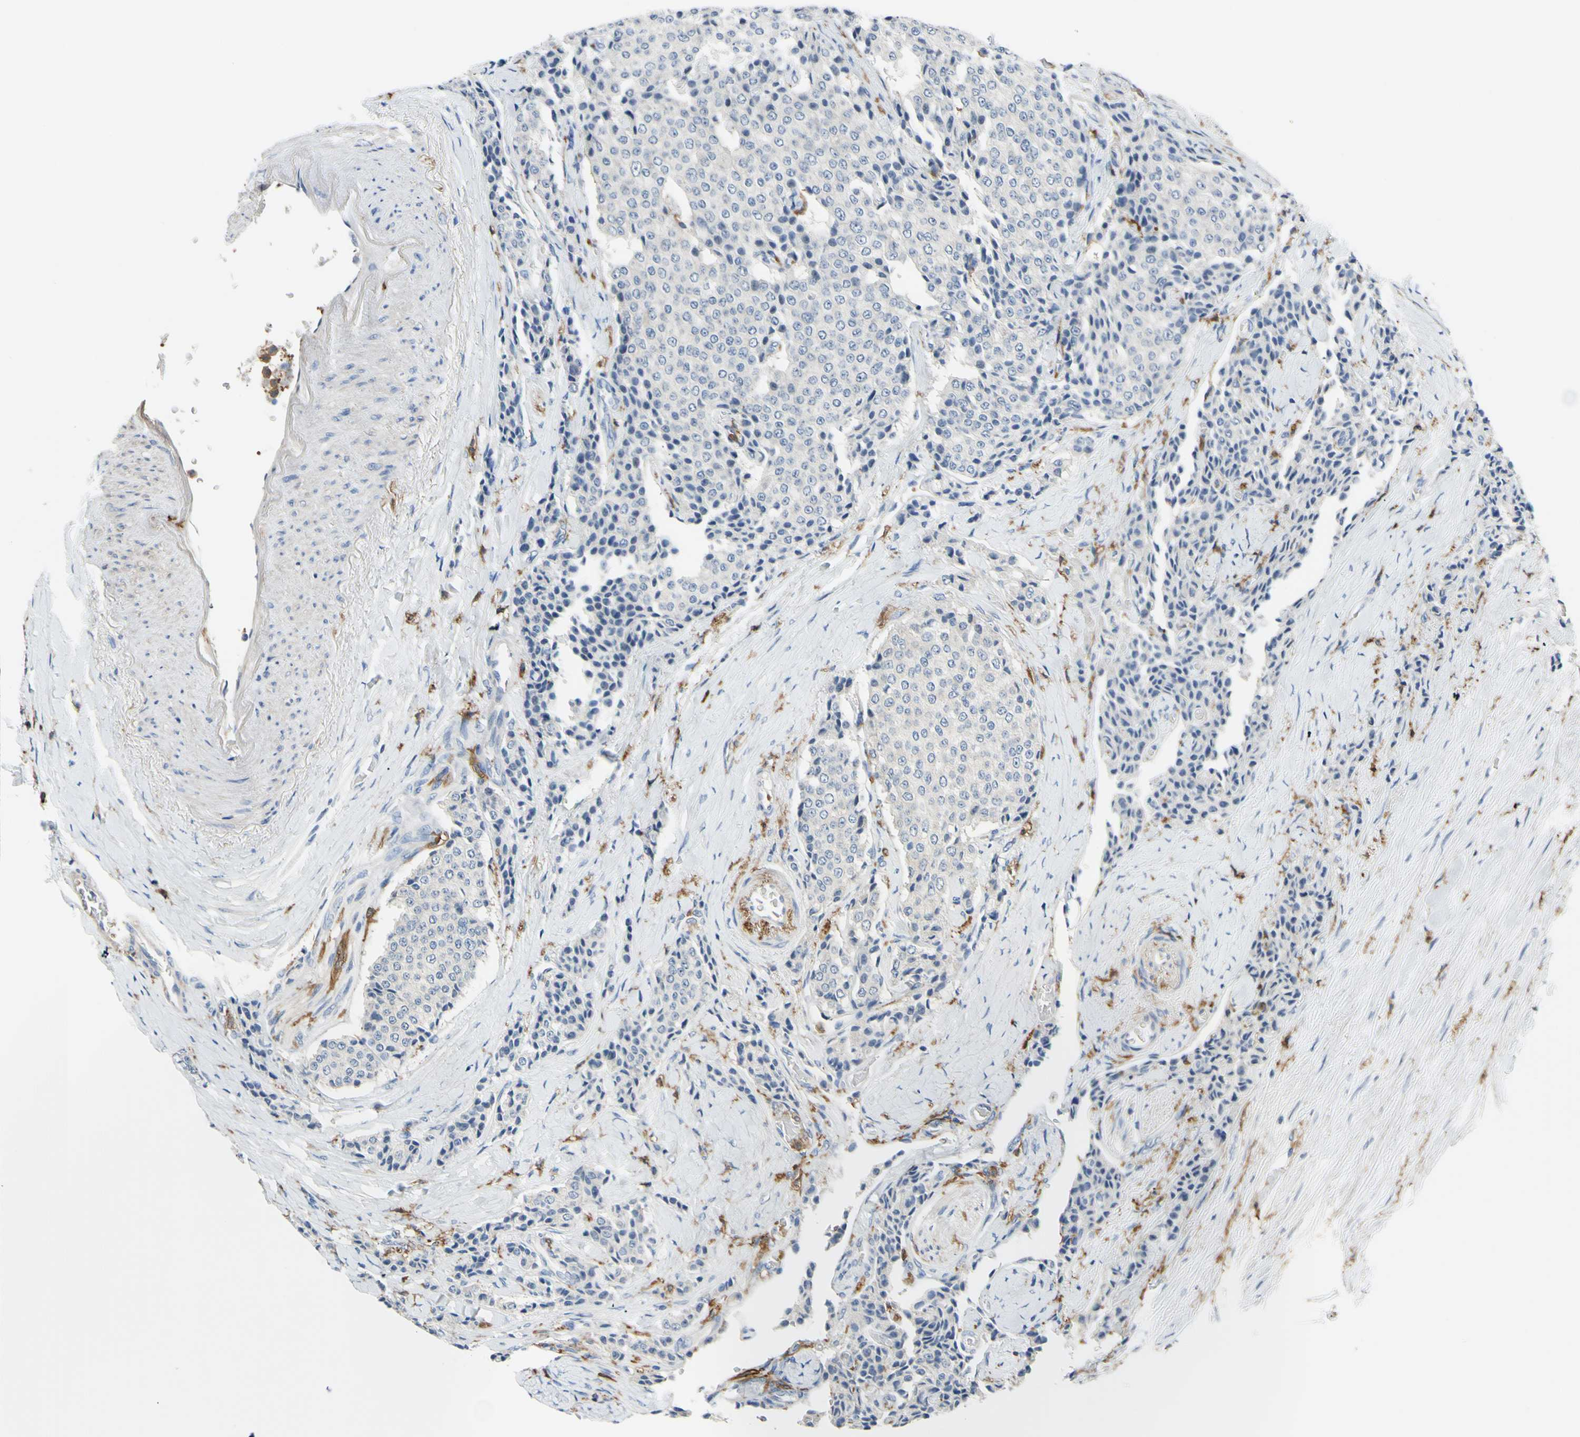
{"staining": {"intensity": "negative", "quantity": "none", "location": "none"}, "tissue": "carcinoid", "cell_type": "Tumor cells", "image_type": "cancer", "snomed": [{"axis": "morphology", "description": "Carcinoid, malignant, NOS"}, {"axis": "topography", "description": "Colon"}], "caption": "IHC image of carcinoid stained for a protein (brown), which demonstrates no staining in tumor cells.", "gene": "FCGR2A", "patient": {"sex": "female", "age": 61}}